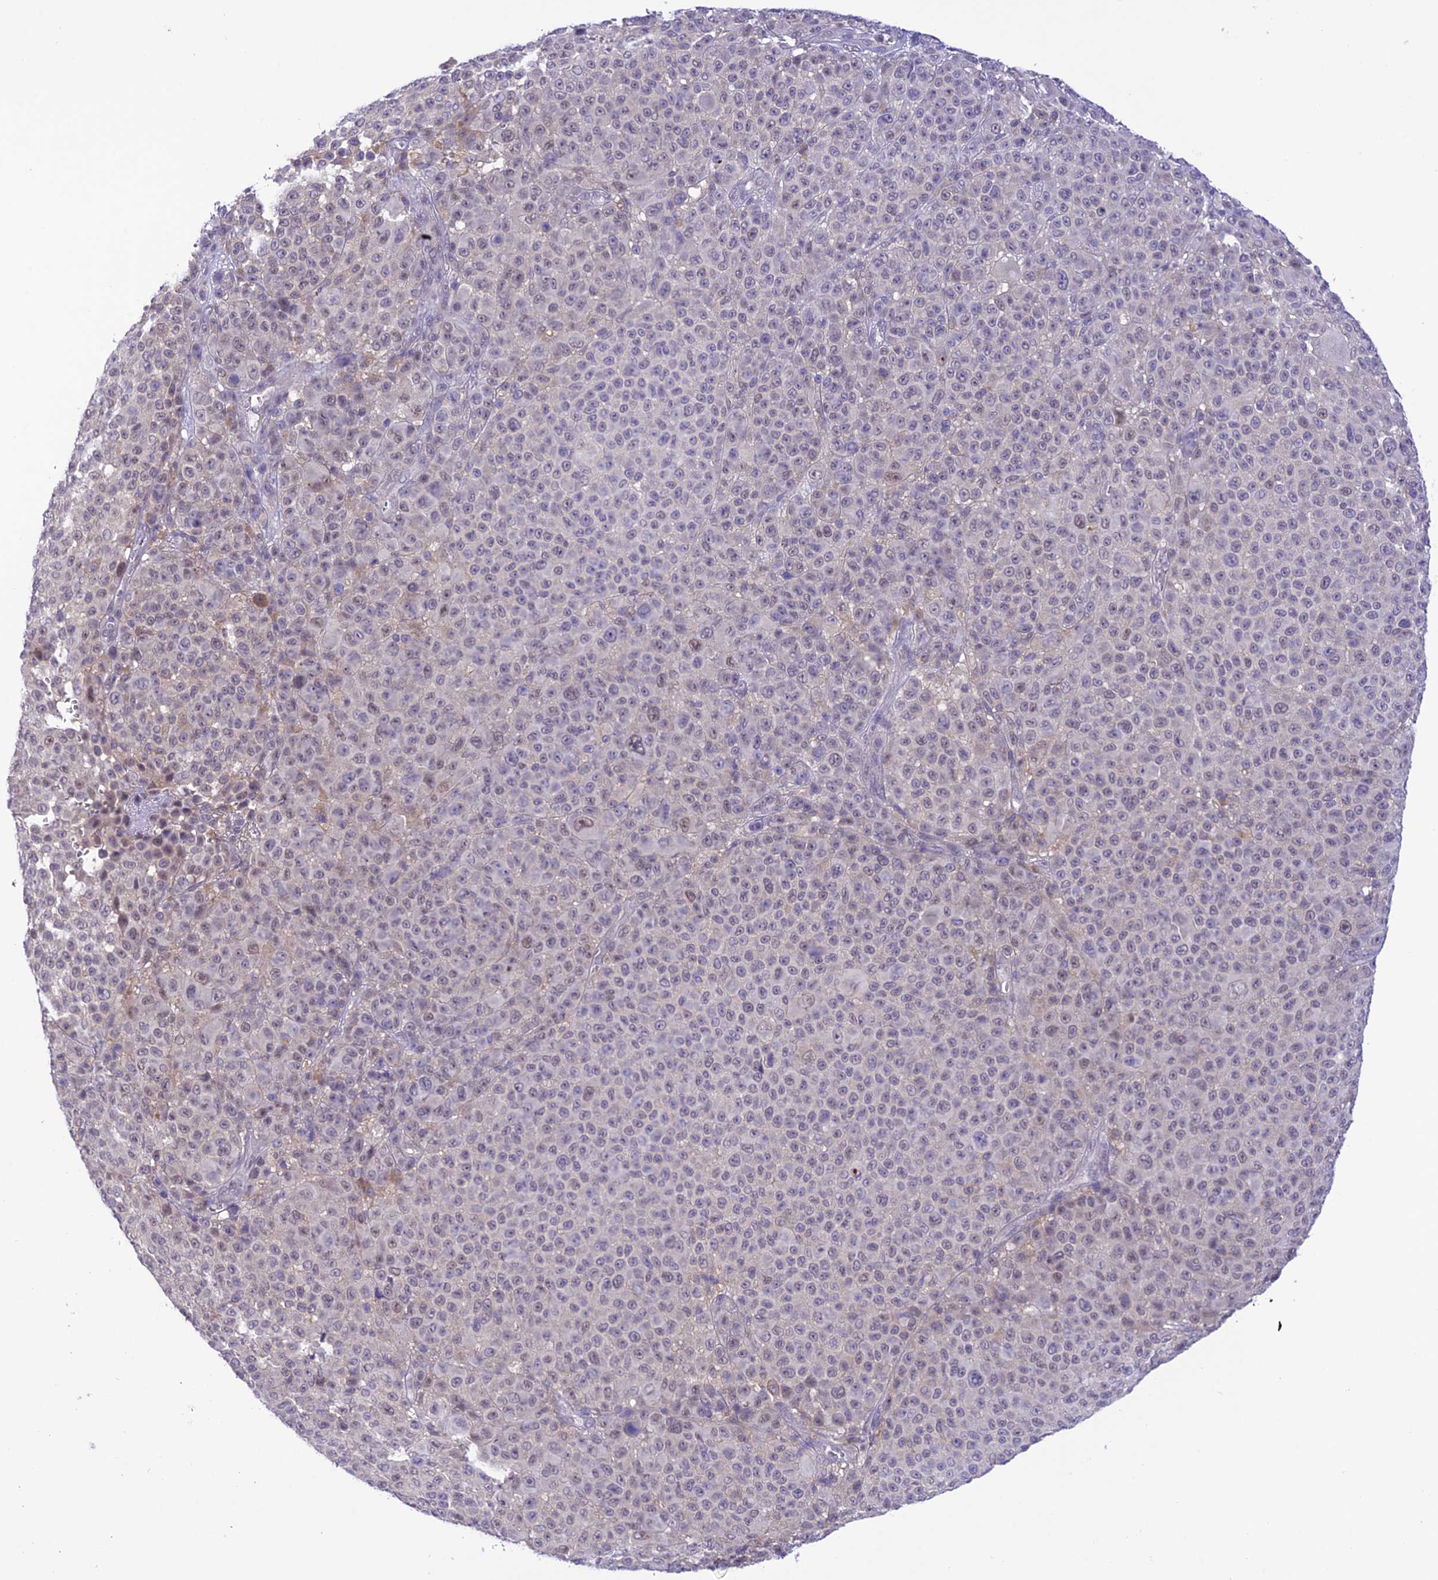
{"staining": {"intensity": "negative", "quantity": "none", "location": "none"}, "tissue": "melanoma", "cell_type": "Tumor cells", "image_type": "cancer", "snomed": [{"axis": "morphology", "description": "Malignant melanoma, NOS"}, {"axis": "topography", "description": "Skin"}], "caption": "Melanoma was stained to show a protein in brown. There is no significant positivity in tumor cells. Nuclei are stained in blue.", "gene": "RNF126", "patient": {"sex": "female", "age": 94}}